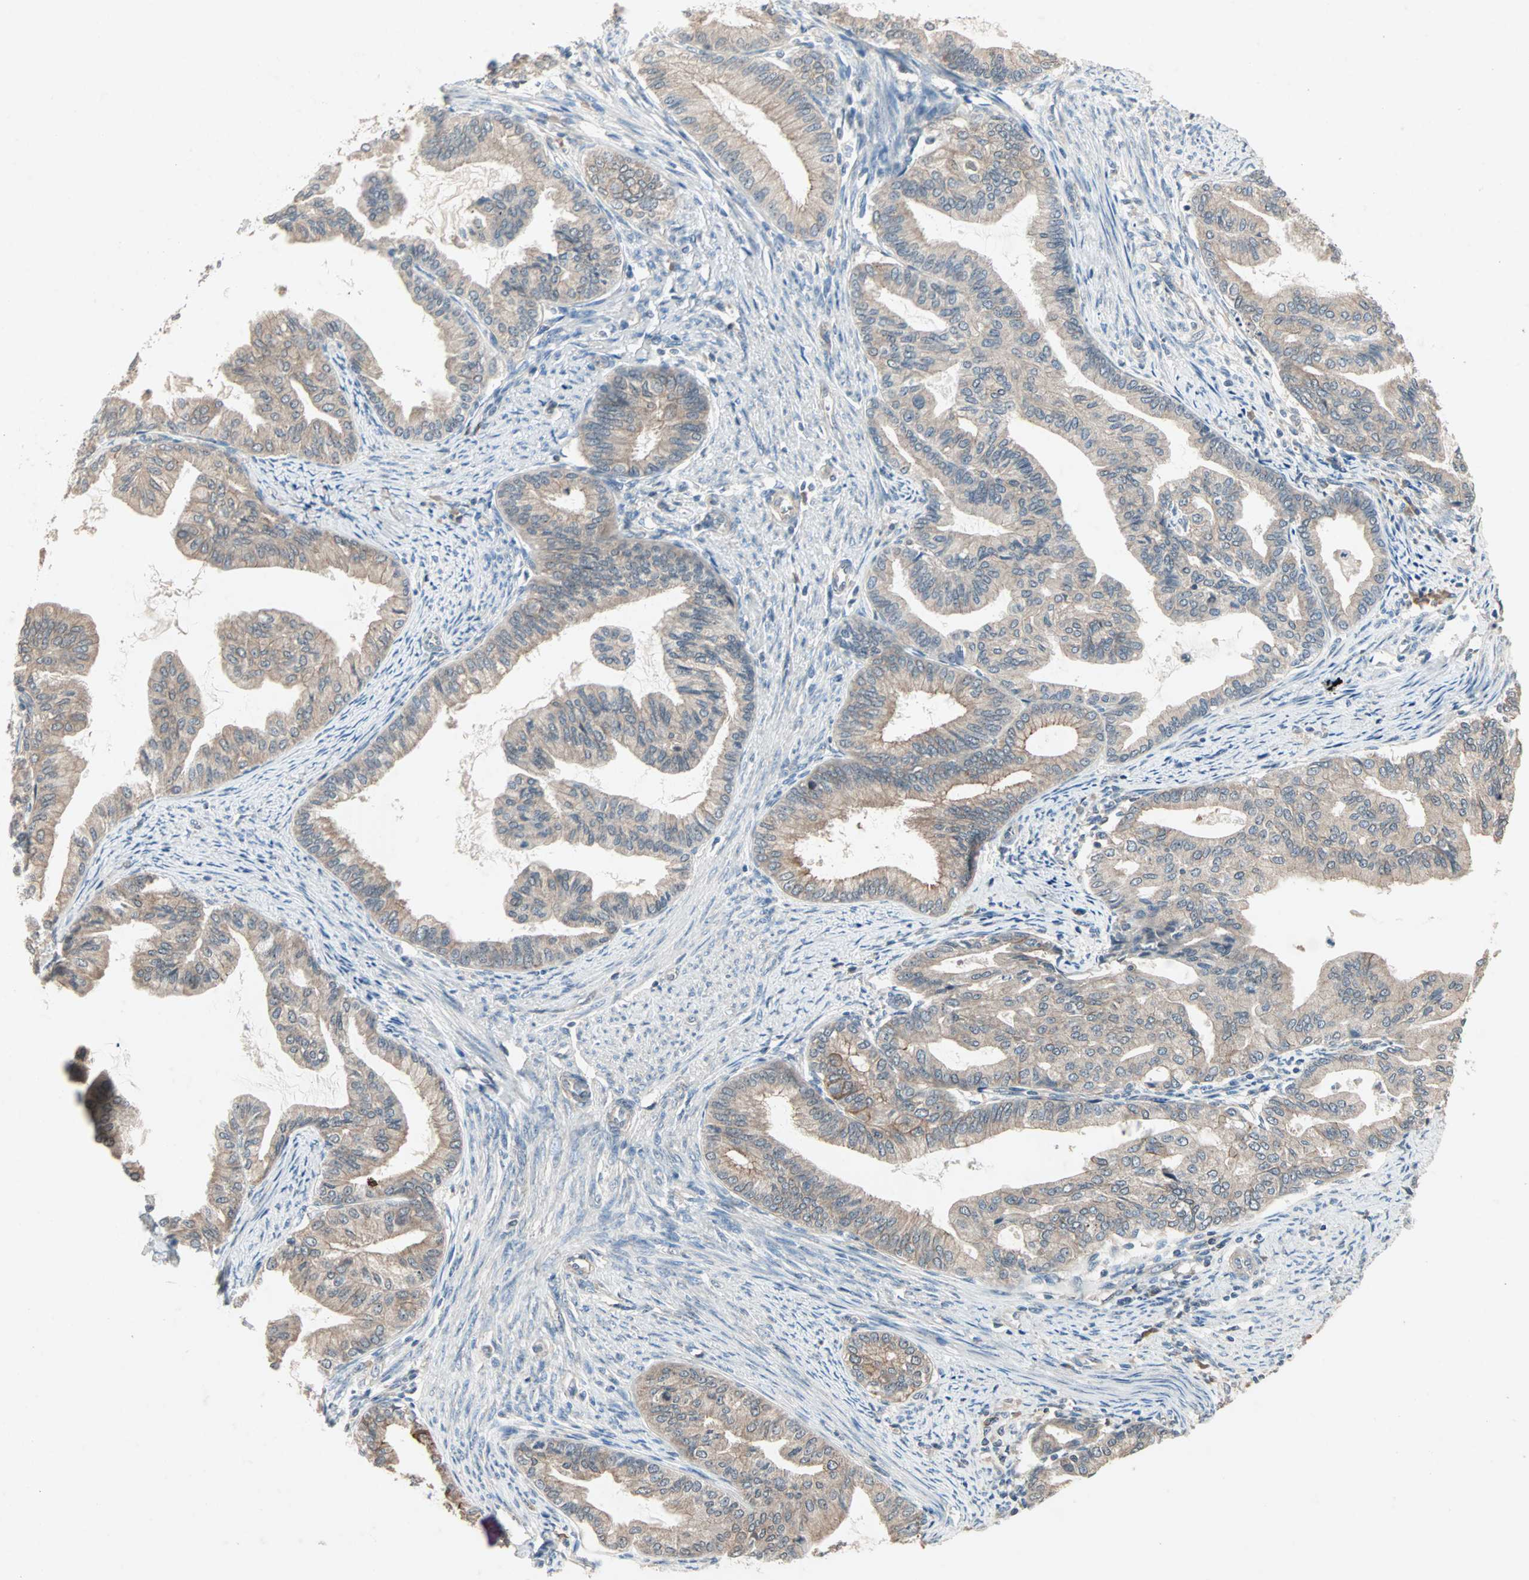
{"staining": {"intensity": "weak", "quantity": ">75%", "location": "cytoplasmic/membranous"}, "tissue": "endometrial cancer", "cell_type": "Tumor cells", "image_type": "cancer", "snomed": [{"axis": "morphology", "description": "Adenocarcinoma, NOS"}, {"axis": "topography", "description": "Endometrium"}], "caption": "Weak cytoplasmic/membranous protein expression is seen in approximately >75% of tumor cells in endometrial cancer (adenocarcinoma).", "gene": "TTF2", "patient": {"sex": "female", "age": 86}}